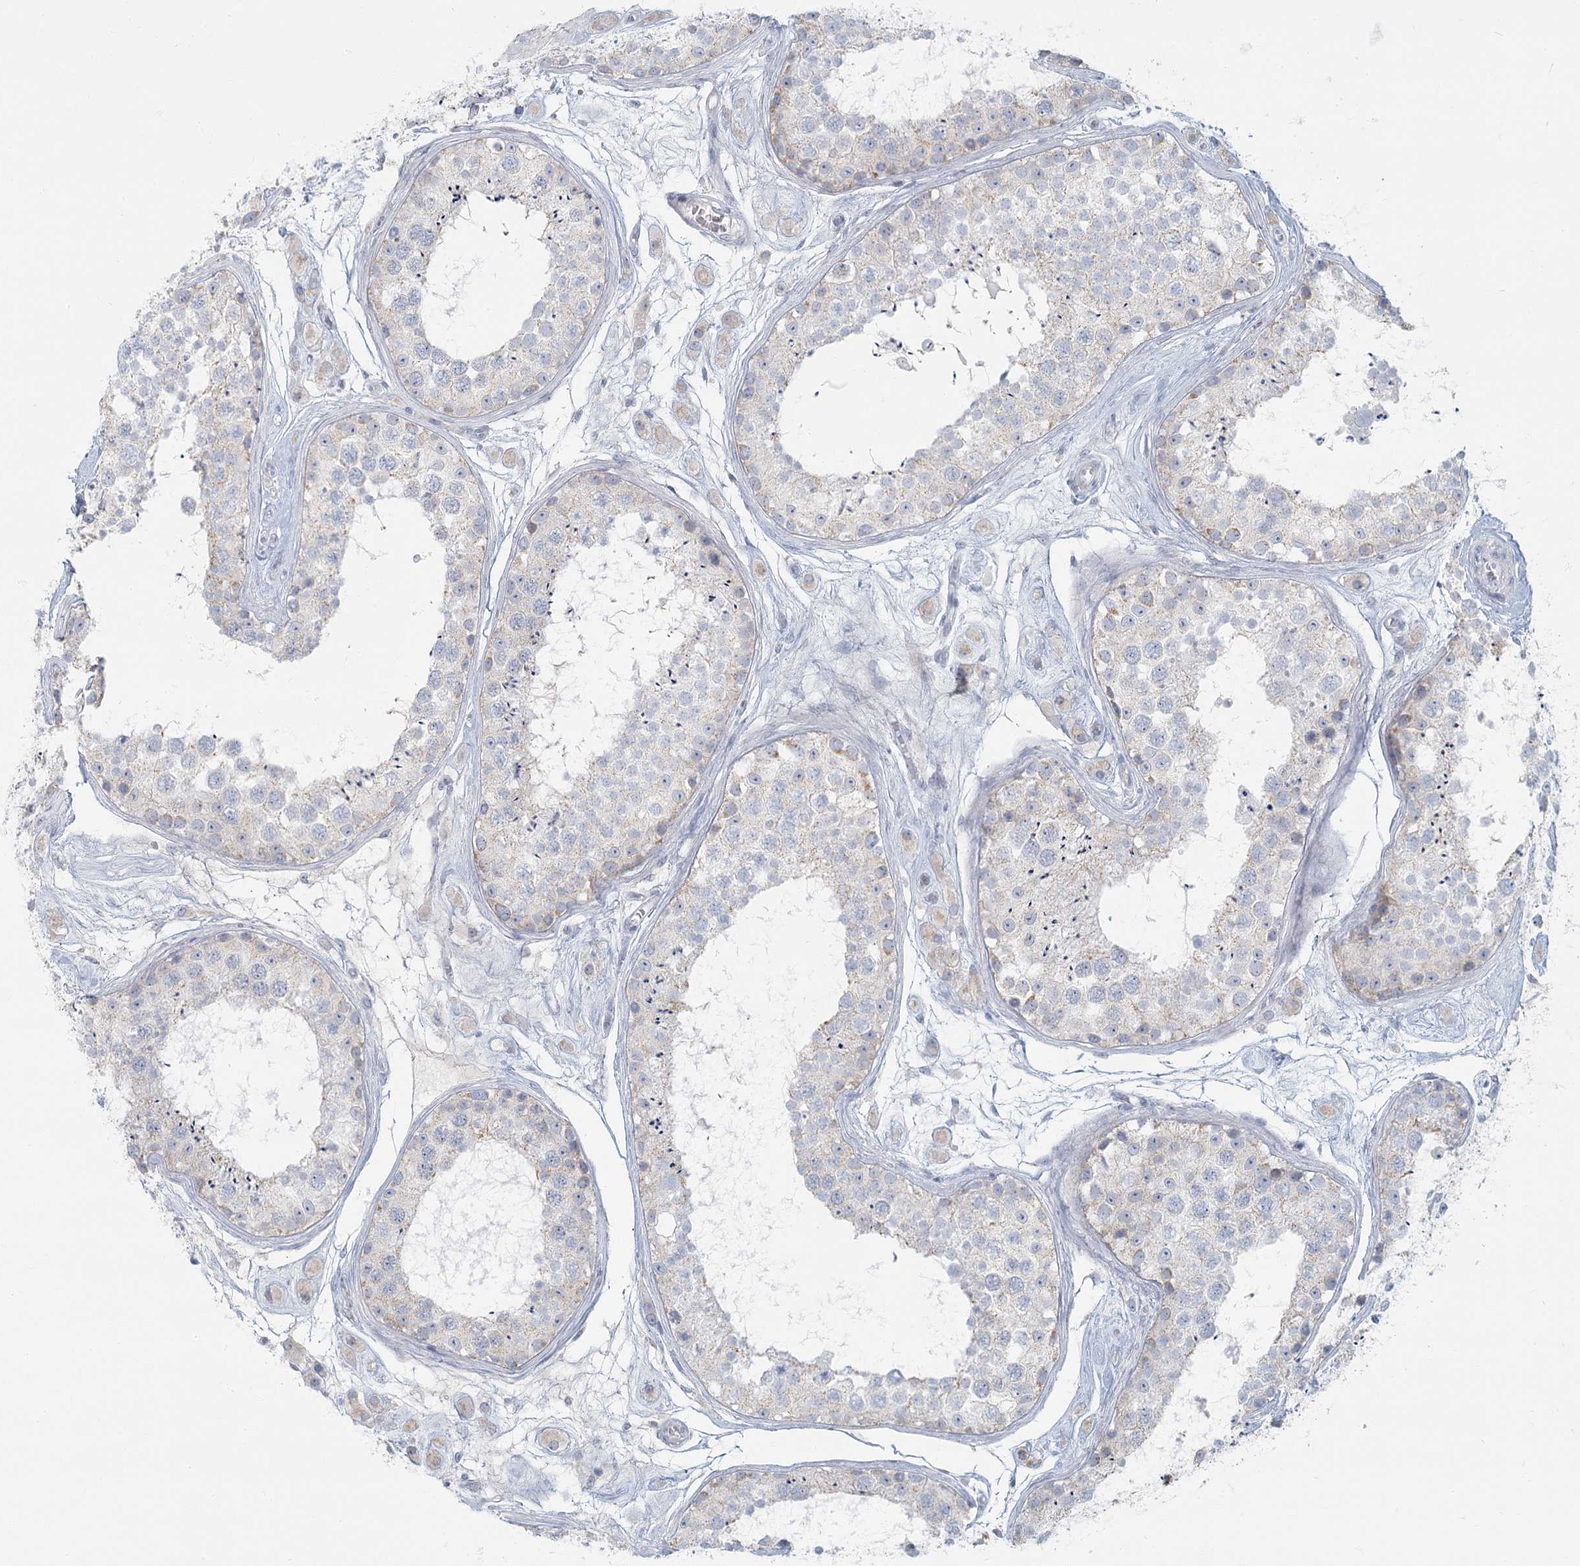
{"staining": {"intensity": "negative", "quantity": "none", "location": "none"}, "tissue": "testis", "cell_type": "Cells in seminiferous ducts", "image_type": "normal", "snomed": [{"axis": "morphology", "description": "Normal tissue, NOS"}, {"axis": "topography", "description": "Testis"}], "caption": "This is an IHC image of normal human testis. There is no expression in cells in seminiferous ducts.", "gene": "FAM110C", "patient": {"sex": "male", "age": 25}}